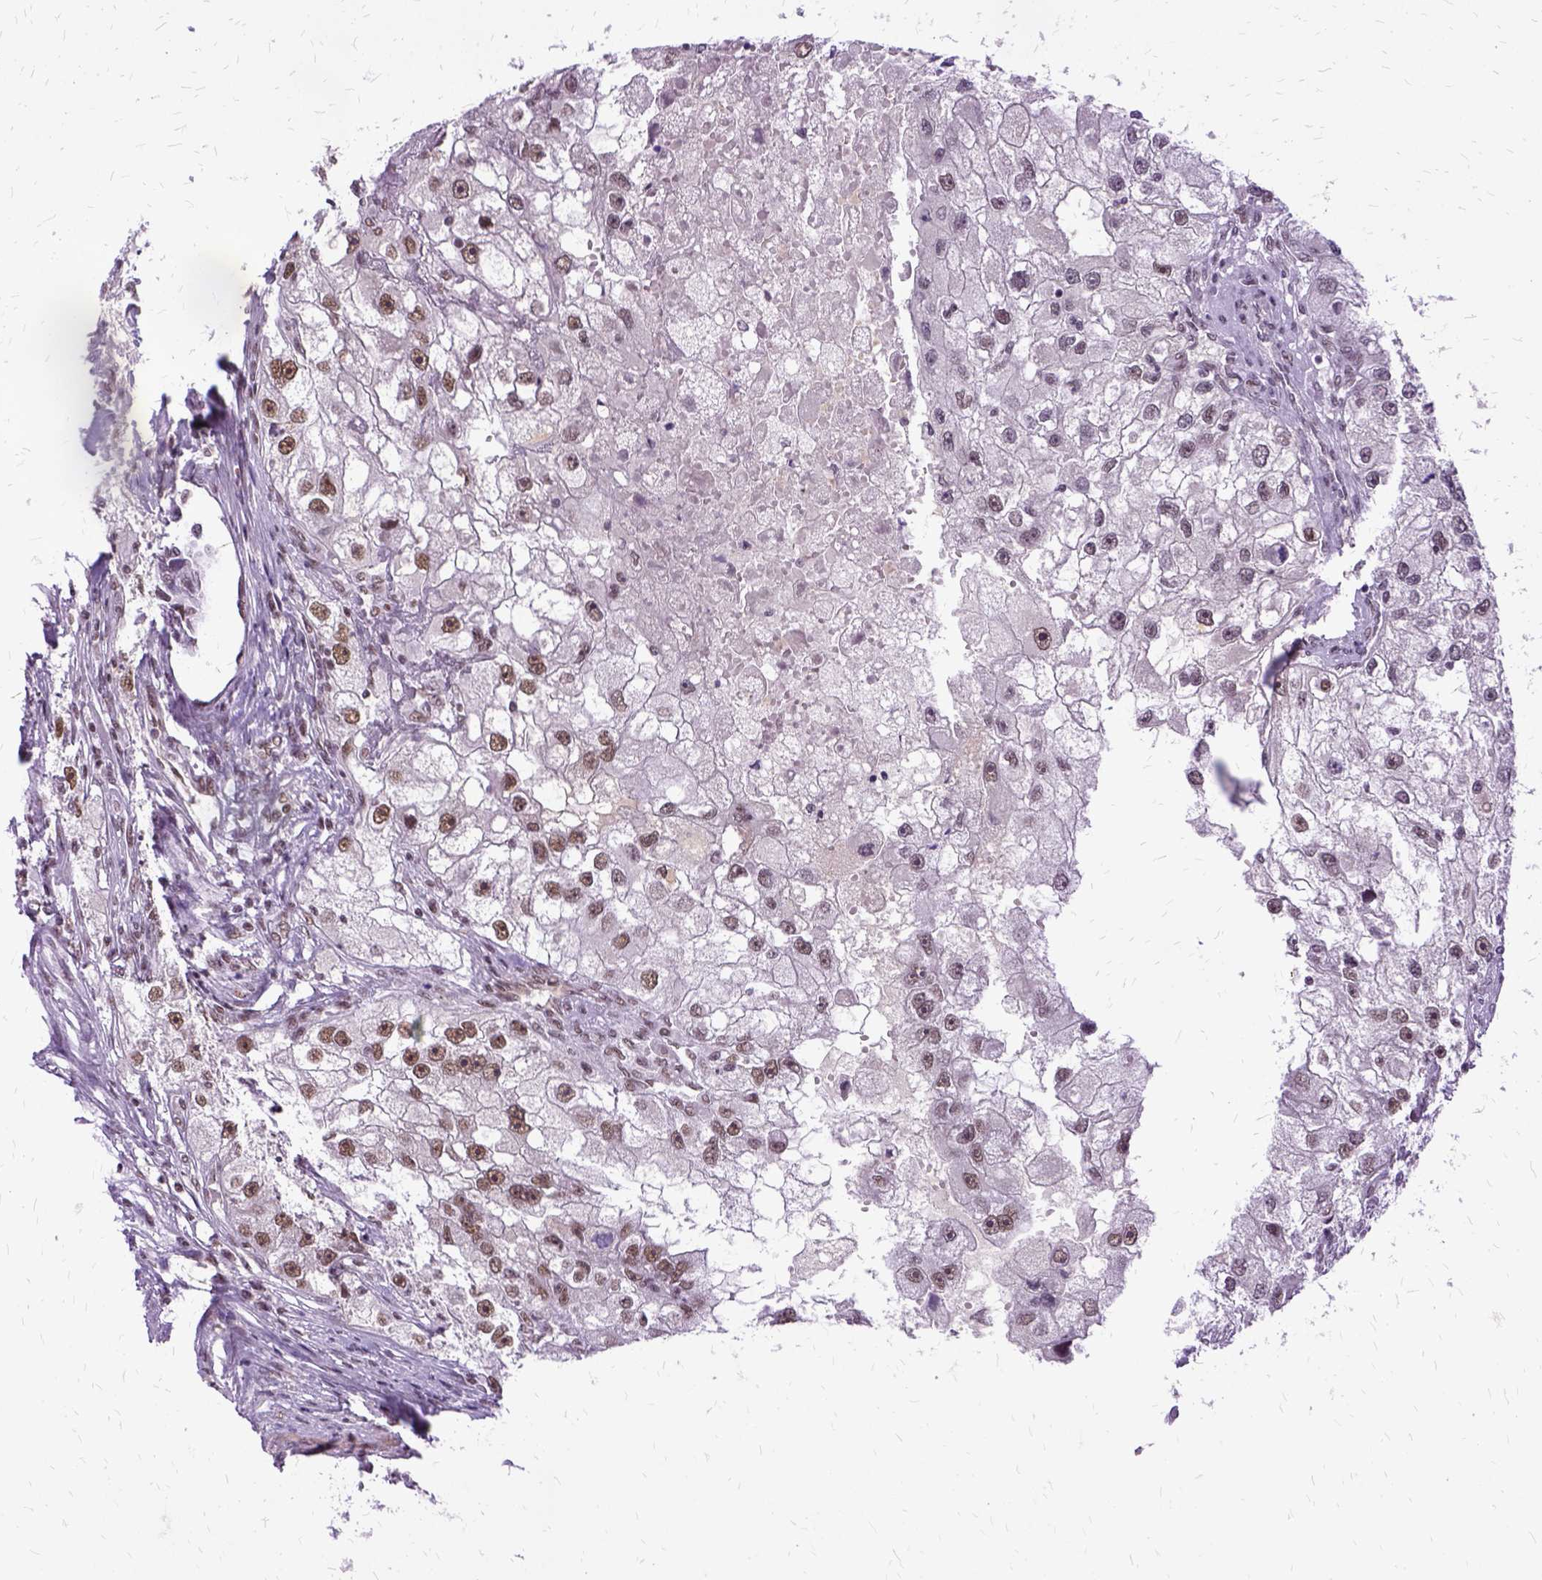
{"staining": {"intensity": "moderate", "quantity": ">75%", "location": "nuclear"}, "tissue": "renal cancer", "cell_type": "Tumor cells", "image_type": "cancer", "snomed": [{"axis": "morphology", "description": "Adenocarcinoma, NOS"}, {"axis": "topography", "description": "Kidney"}], "caption": "Approximately >75% of tumor cells in adenocarcinoma (renal) show moderate nuclear protein staining as visualized by brown immunohistochemical staining.", "gene": "SETD1A", "patient": {"sex": "male", "age": 63}}